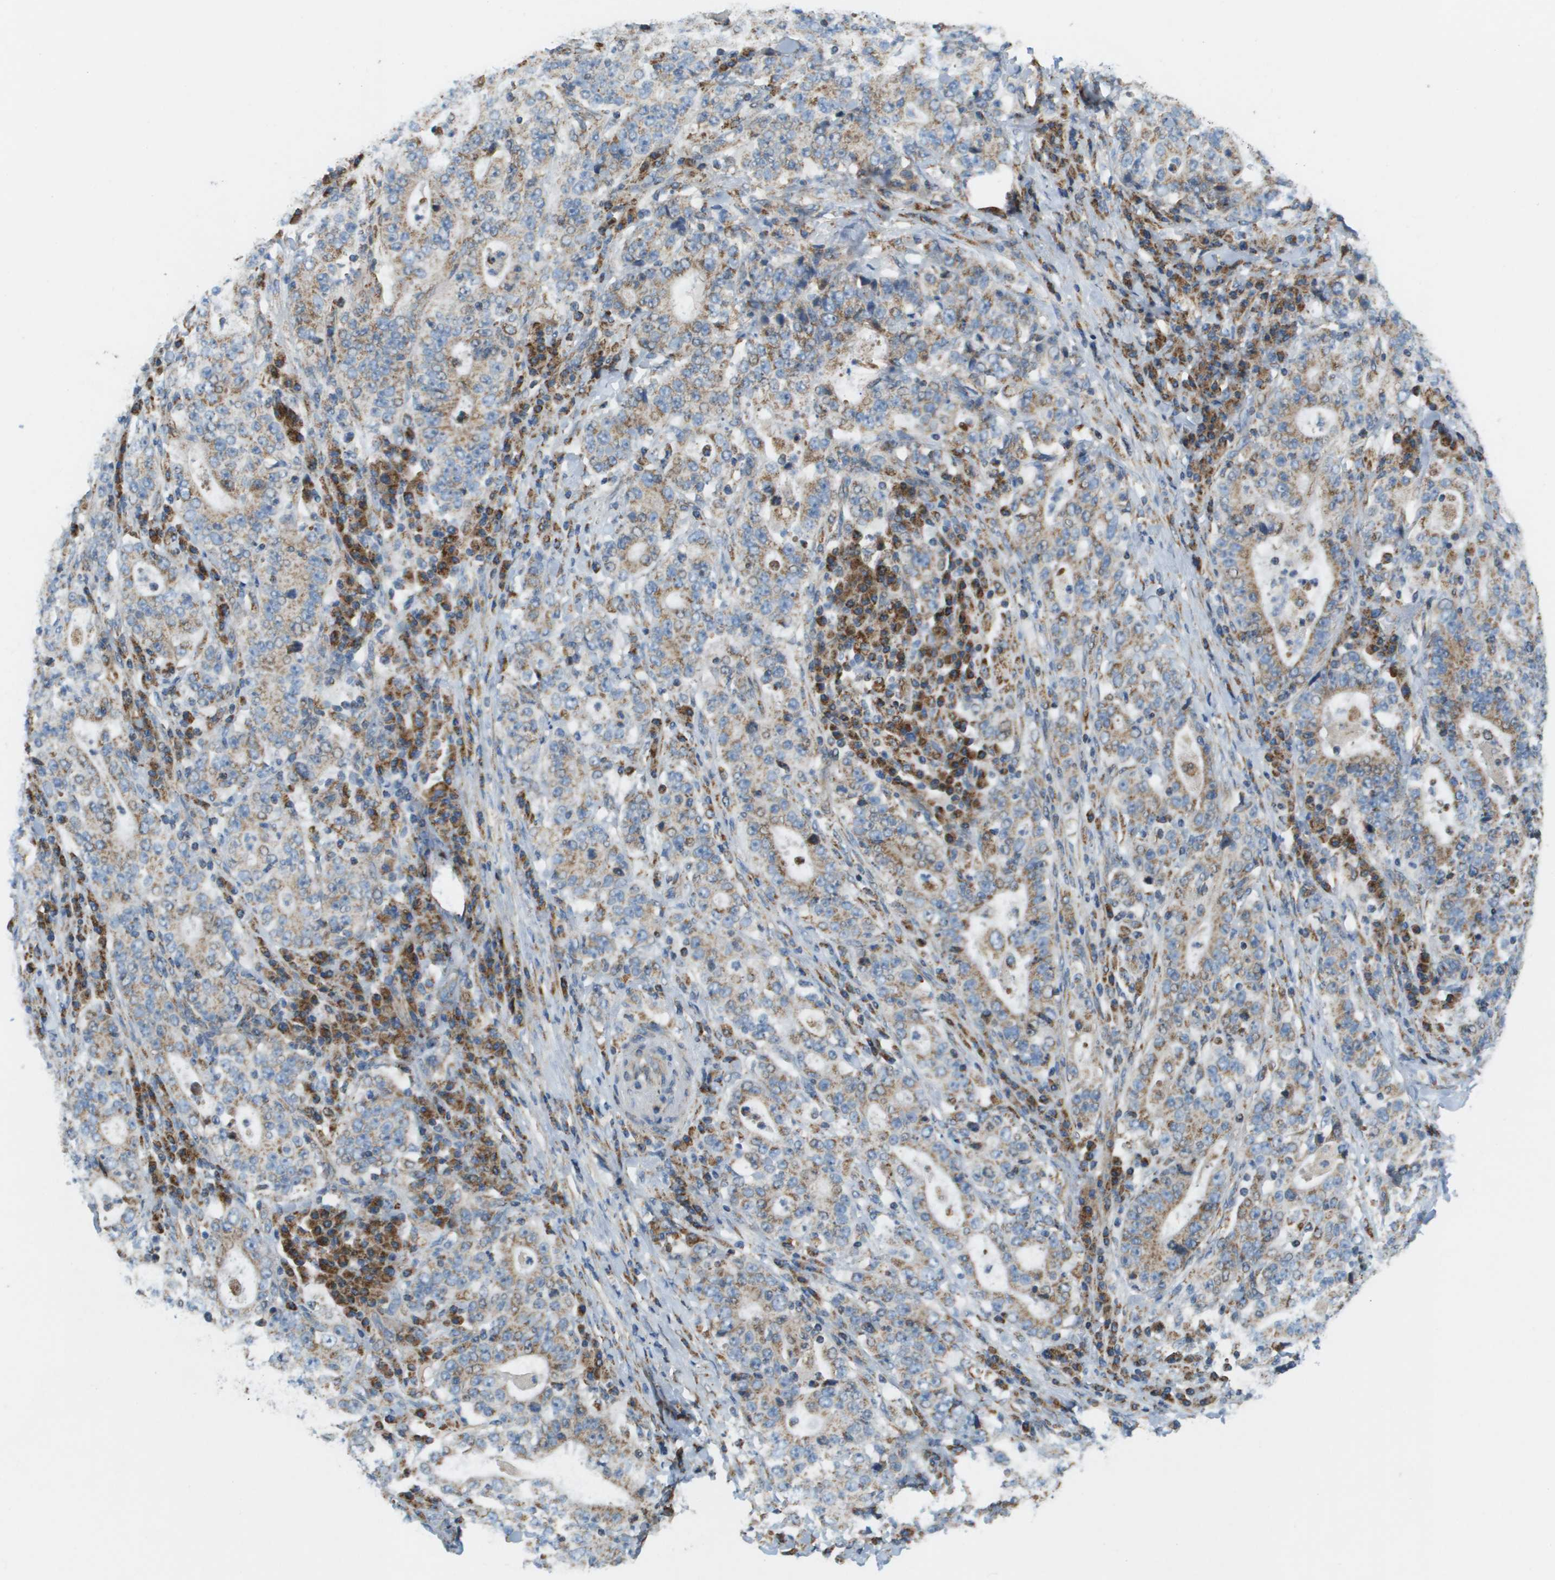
{"staining": {"intensity": "weak", "quantity": ">75%", "location": "cytoplasmic/membranous"}, "tissue": "stomach cancer", "cell_type": "Tumor cells", "image_type": "cancer", "snomed": [{"axis": "morphology", "description": "Normal tissue, NOS"}, {"axis": "morphology", "description": "Adenocarcinoma, NOS"}, {"axis": "topography", "description": "Stomach, upper"}, {"axis": "topography", "description": "Stomach"}], "caption": "Immunohistochemical staining of human adenocarcinoma (stomach) reveals low levels of weak cytoplasmic/membranous staining in about >75% of tumor cells.", "gene": "NRK", "patient": {"sex": "male", "age": 59}}